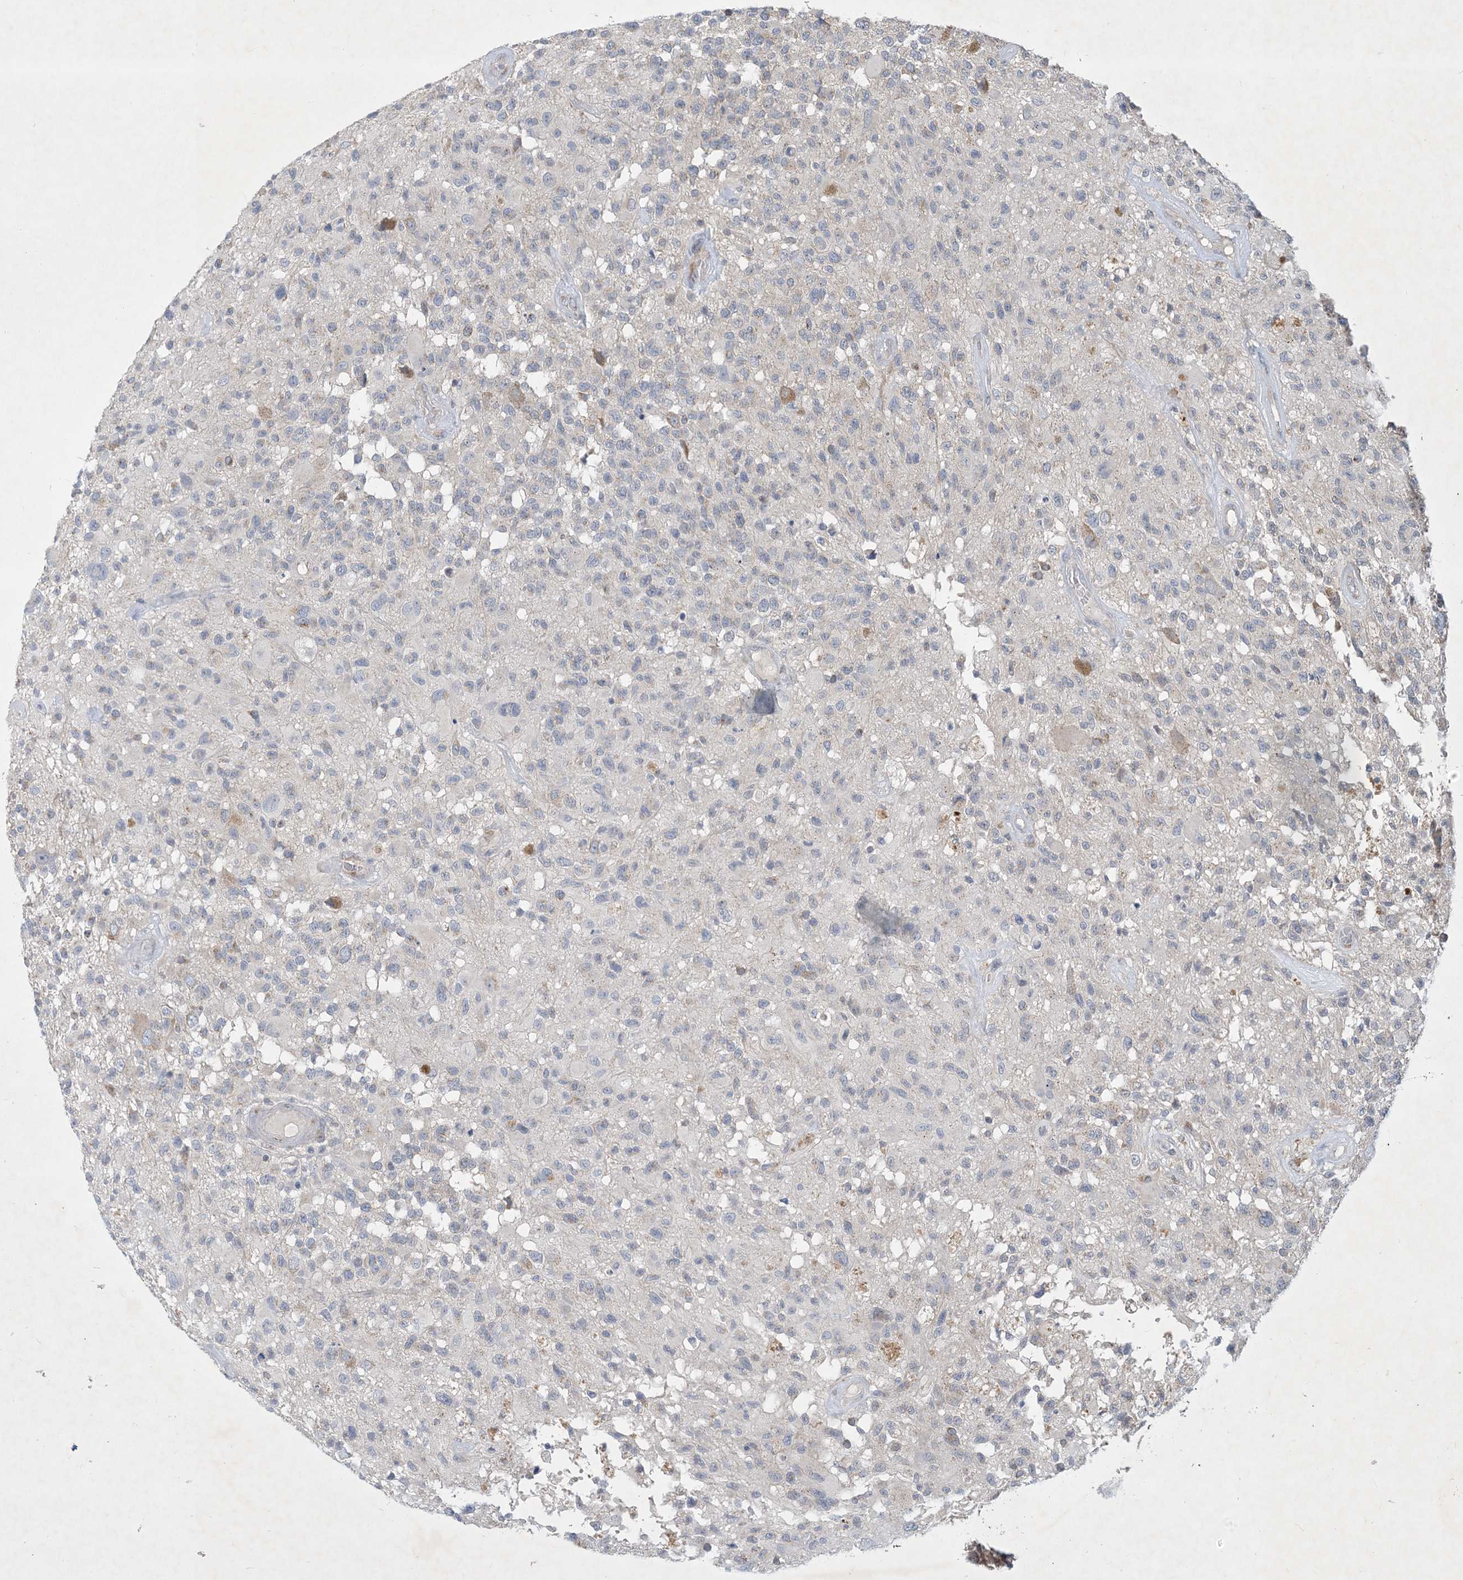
{"staining": {"intensity": "negative", "quantity": "none", "location": "none"}, "tissue": "glioma", "cell_type": "Tumor cells", "image_type": "cancer", "snomed": [{"axis": "morphology", "description": "Glioma, malignant, High grade"}, {"axis": "morphology", "description": "Glioblastoma, NOS"}, {"axis": "topography", "description": "Brain"}], "caption": "An IHC histopathology image of glioma is shown. There is no staining in tumor cells of glioma. (DAB (3,3'-diaminobenzidine) immunohistochemistry (IHC), high magnification).", "gene": "CCDC14", "patient": {"sex": "male", "age": 60}}